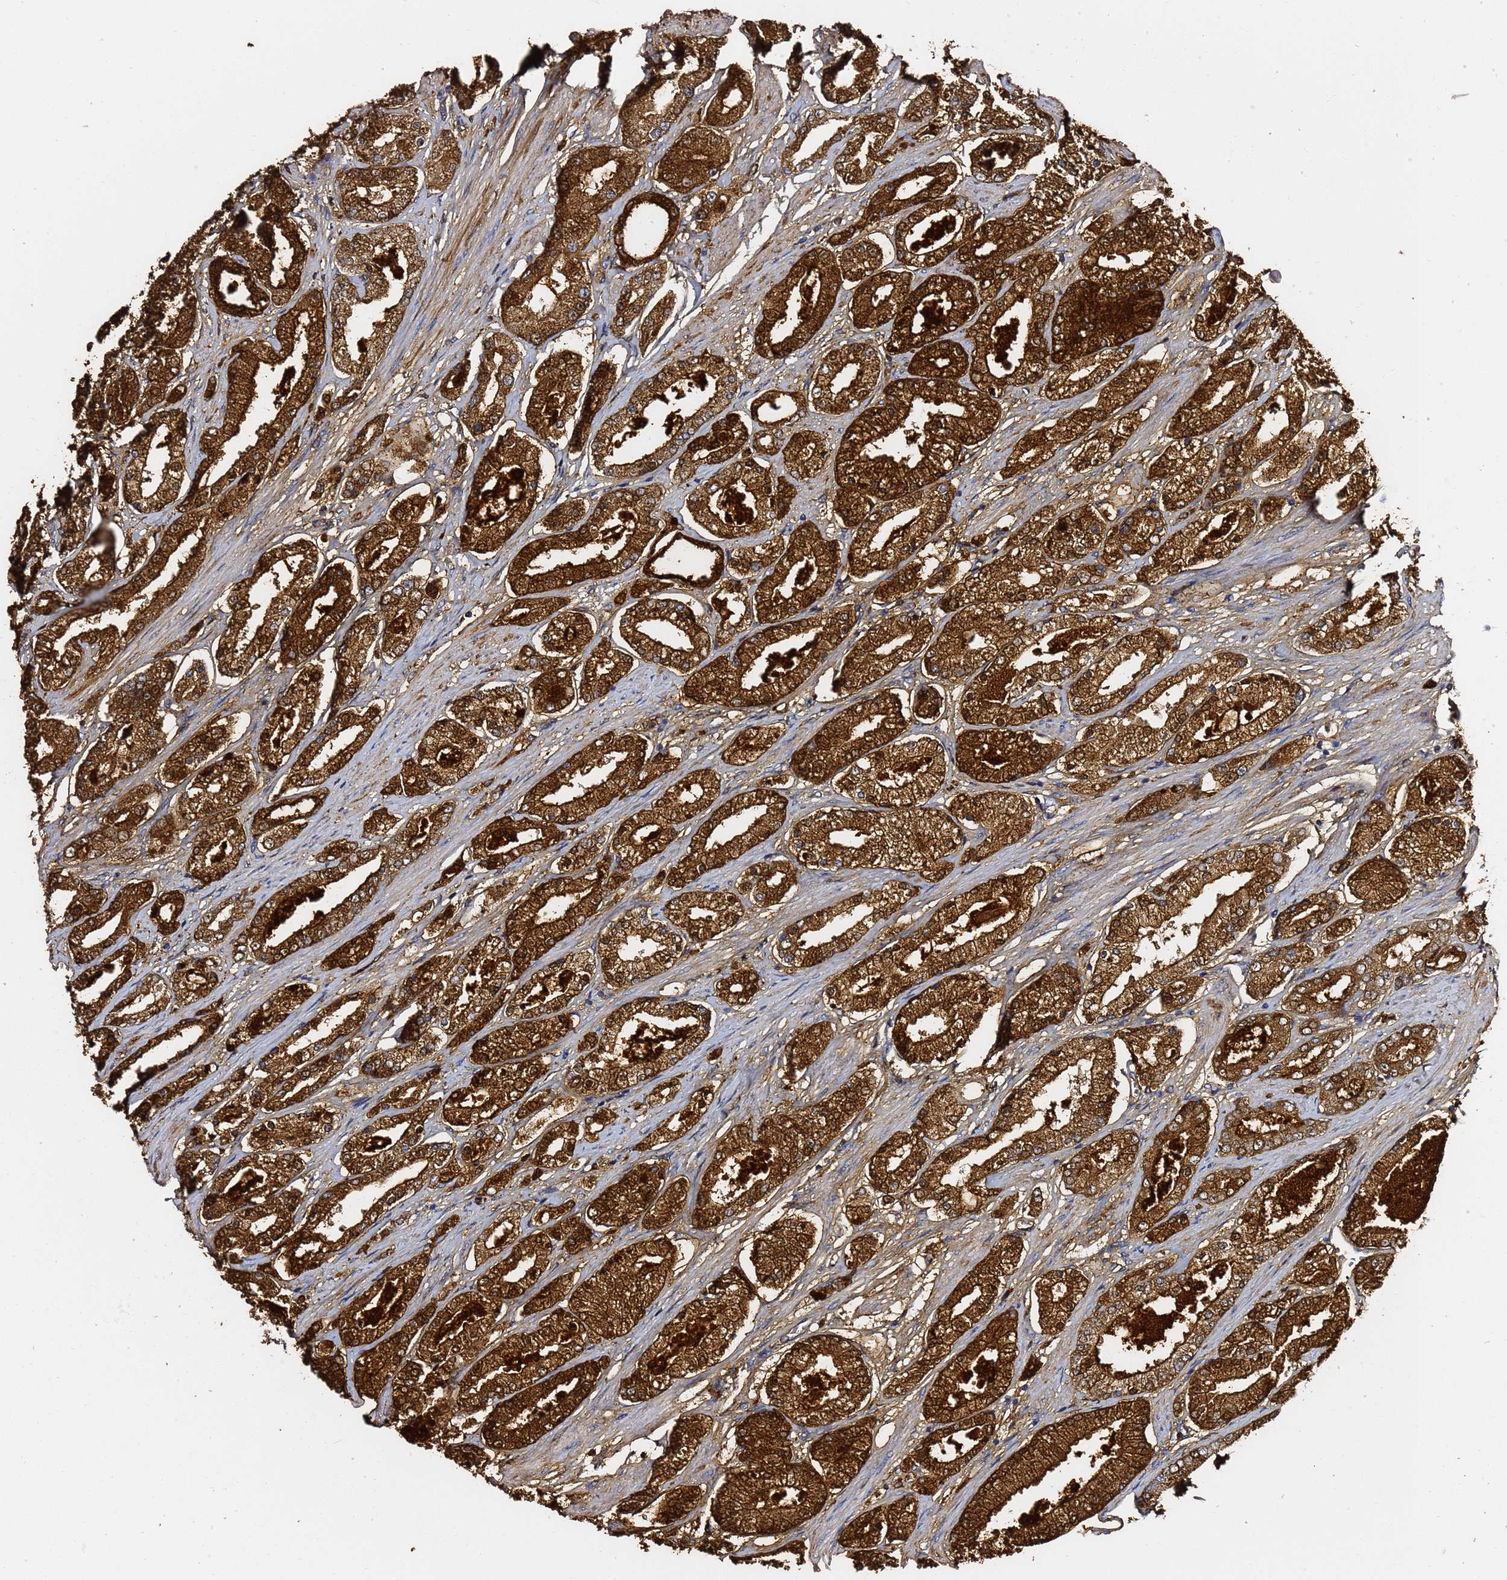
{"staining": {"intensity": "strong", "quantity": ">75%", "location": "cytoplasmic/membranous"}, "tissue": "prostate cancer", "cell_type": "Tumor cells", "image_type": "cancer", "snomed": [{"axis": "morphology", "description": "Adenocarcinoma, High grade"}, {"axis": "topography", "description": "Prostate"}], "caption": "Immunohistochemical staining of human high-grade adenocarcinoma (prostate) demonstrates strong cytoplasmic/membranous protein positivity in approximately >75% of tumor cells. Nuclei are stained in blue.", "gene": "NAT2", "patient": {"sex": "male", "age": 69}}